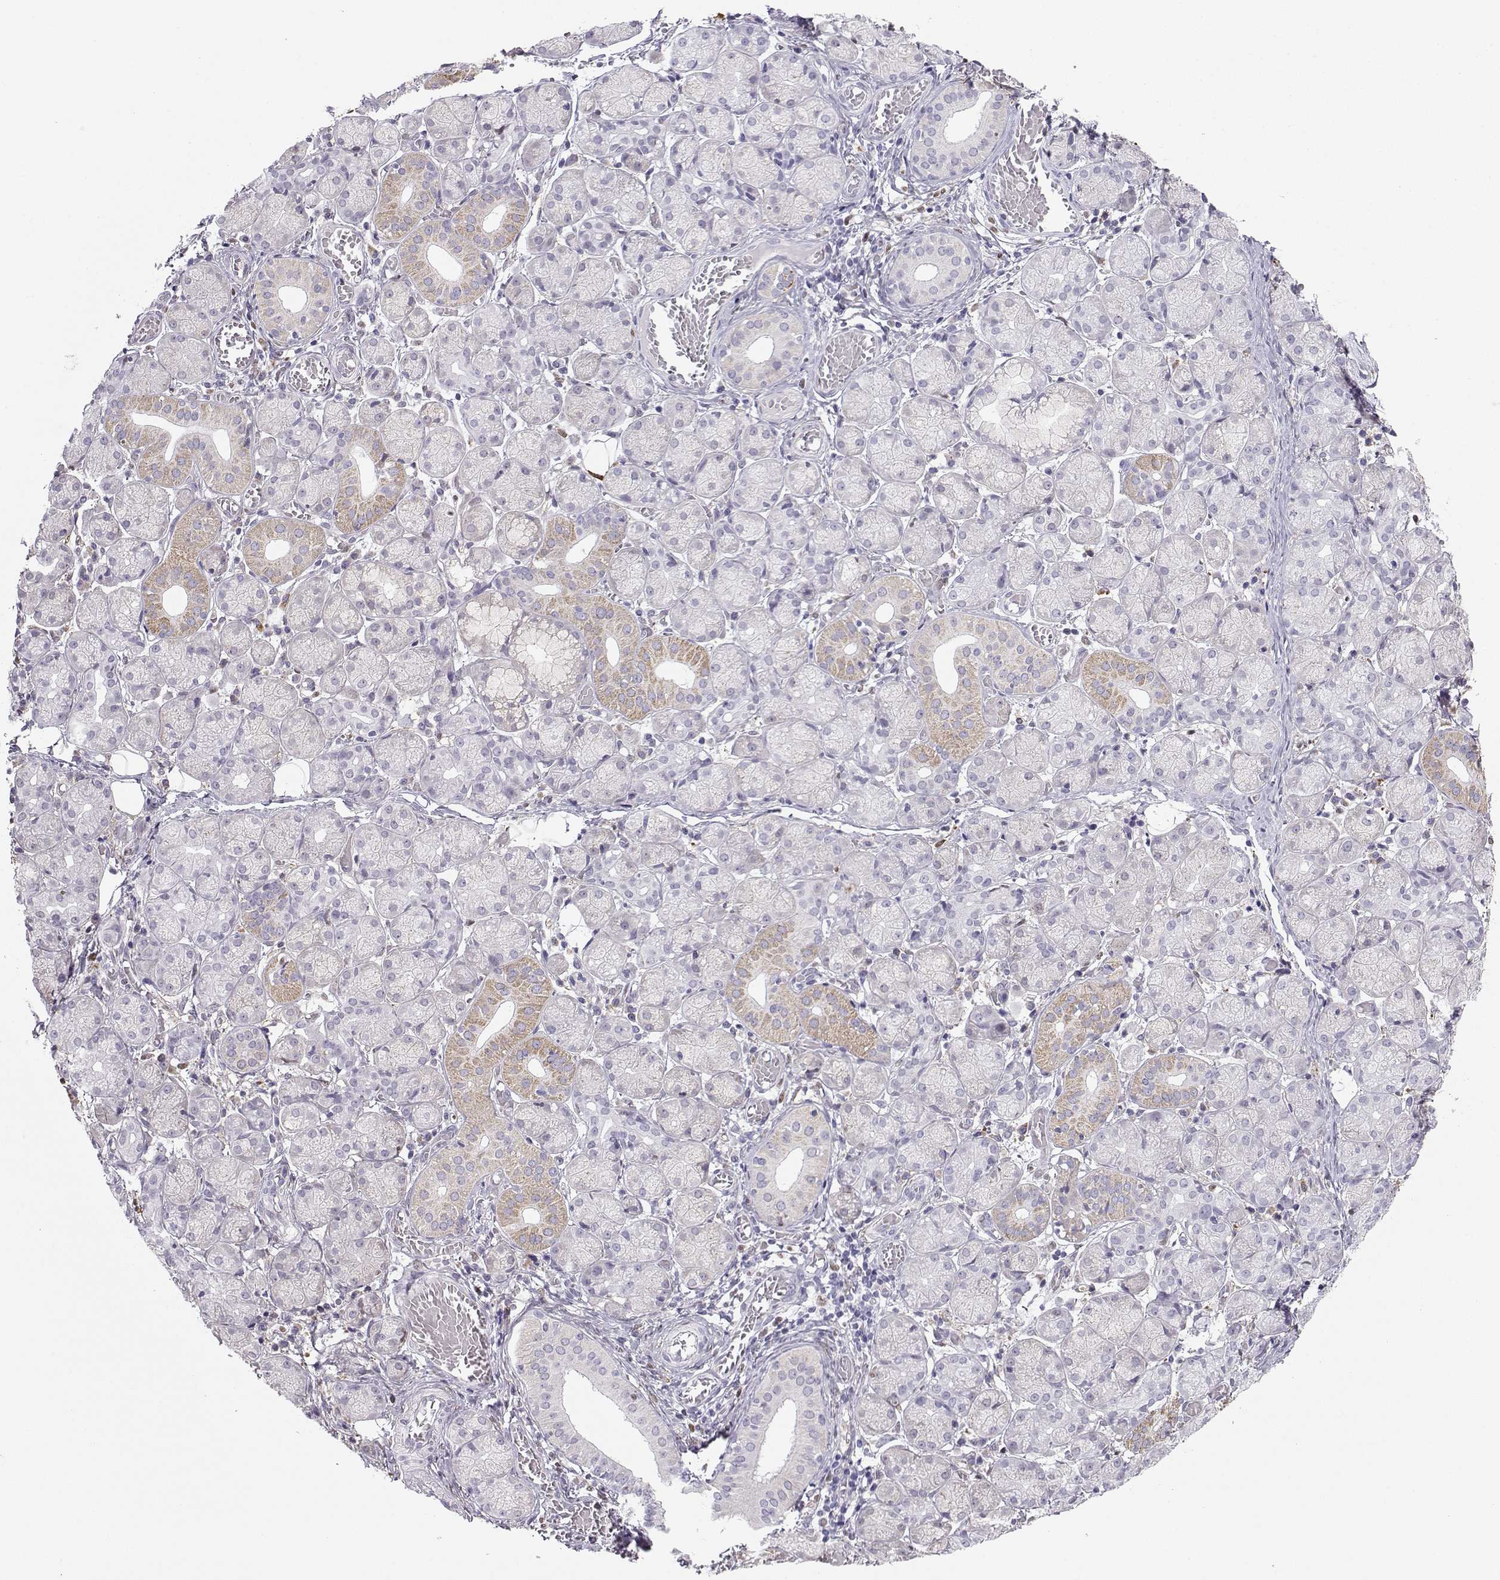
{"staining": {"intensity": "moderate", "quantity": "<25%", "location": "cytoplasmic/membranous"}, "tissue": "salivary gland", "cell_type": "Glandular cells", "image_type": "normal", "snomed": [{"axis": "morphology", "description": "Normal tissue, NOS"}, {"axis": "topography", "description": "Salivary gland"}, {"axis": "topography", "description": "Peripheral nerve tissue"}], "caption": "Protein positivity by immunohistochemistry (IHC) shows moderate cytoplasmic/membranous positivity in about <25% of glandular cells in benign salivary gland. (DAB (3,3'-diaminobenzidine) IHC, brown staining for protein, blue staining for nuclei).", "gene": "DCLK3", "patient": {"sex": "female", "age": 24}}